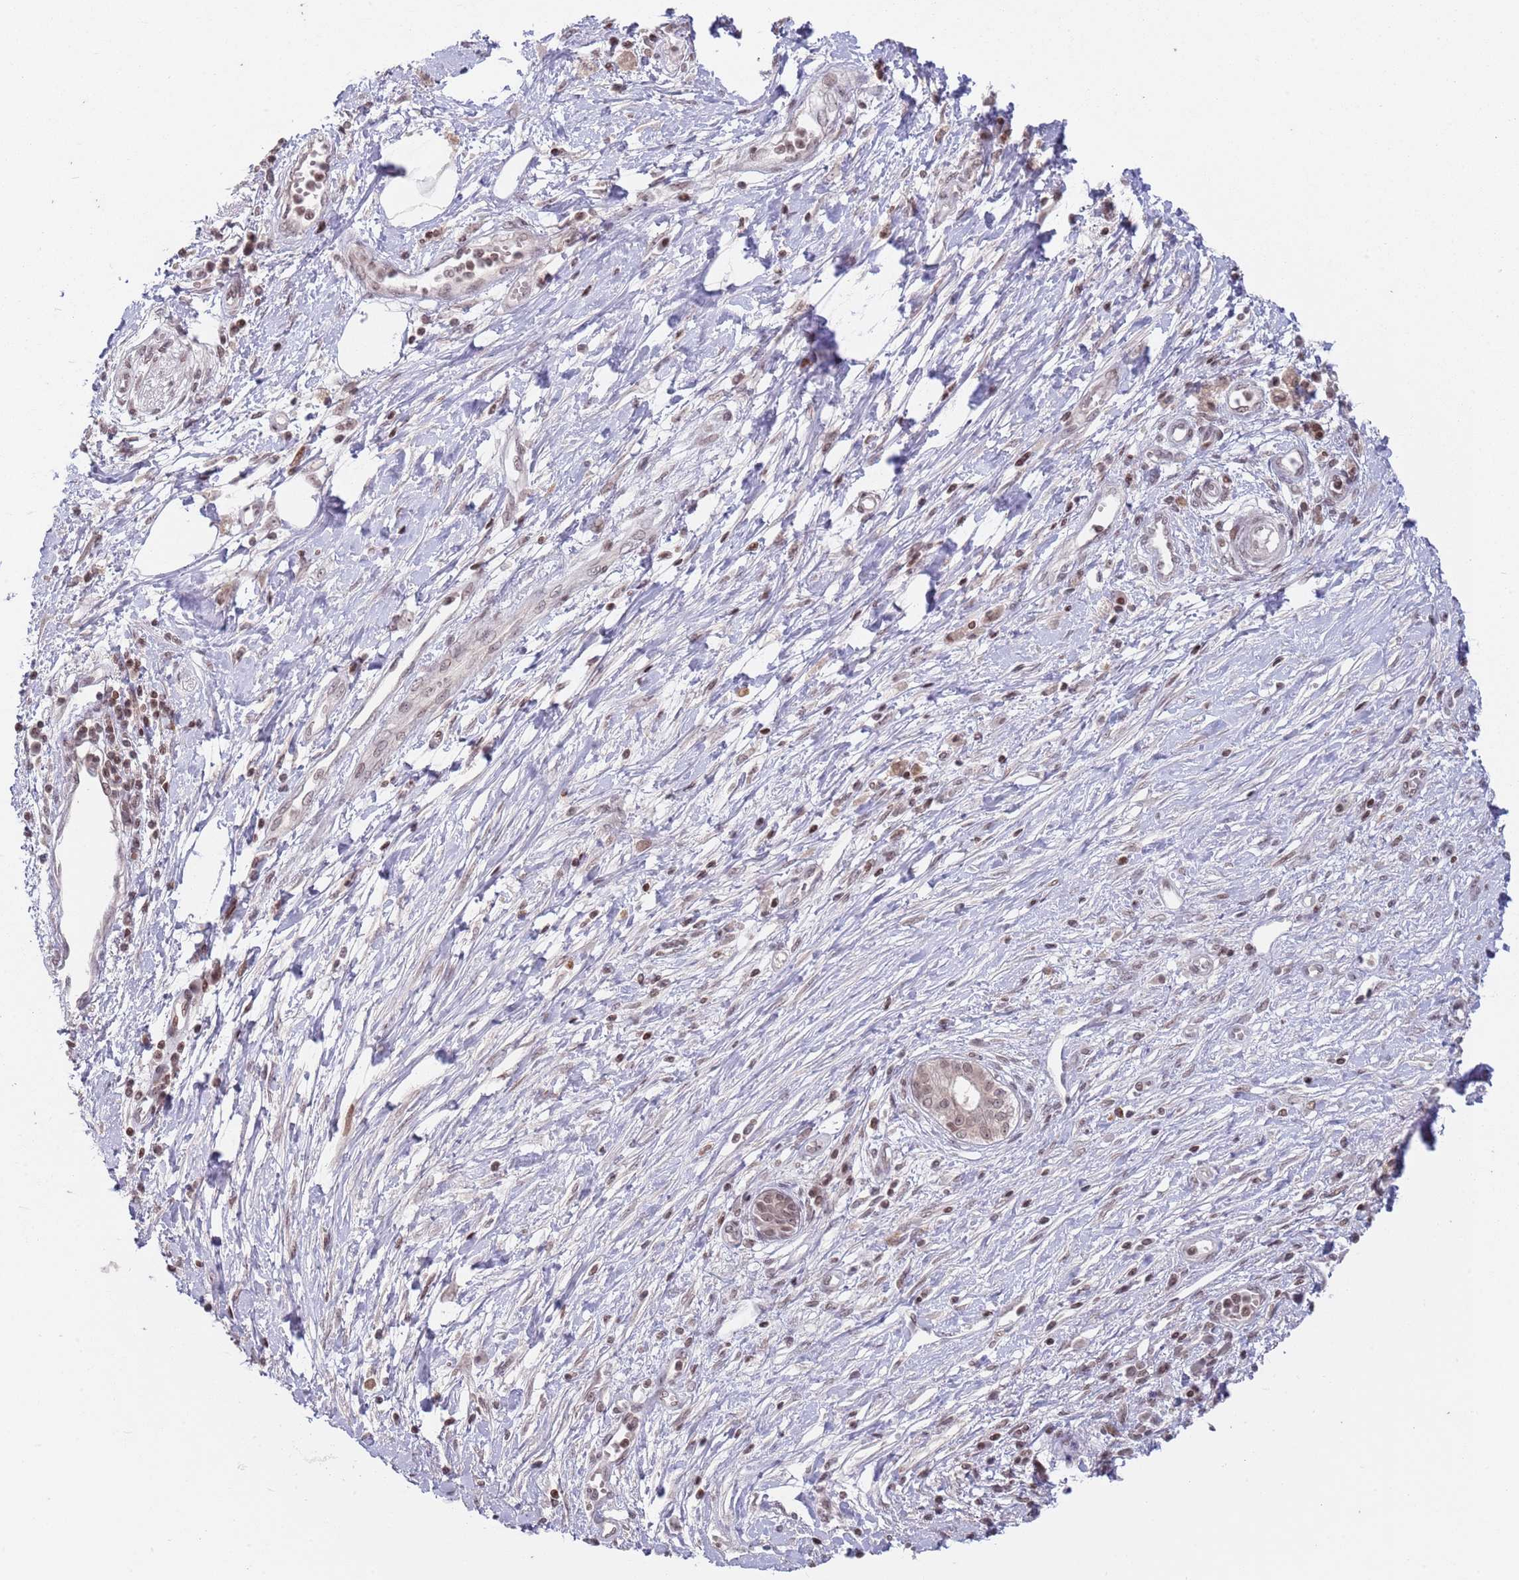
{"staining": {"intensity": "weak", "quantity": ">75%", "location": "nuclear"}, "tissue": "pancreatic cancer", "cell_type": "Tumor cells", "image_type": "cancer", "snomed": [{"axis": "morphology", "description": "Adenocarcinoma, NOS"}, {"axis": "topography", "description": "Pancreas"}], "caption": "Adenocarcinoma (pancreatic) tissue displays weak nuclear staining in approximately >75% of tumor cells, visualized by immunohistochemistry.", "gene": "SH3RF3", "patient": {"sex": "male", "age": 68}}